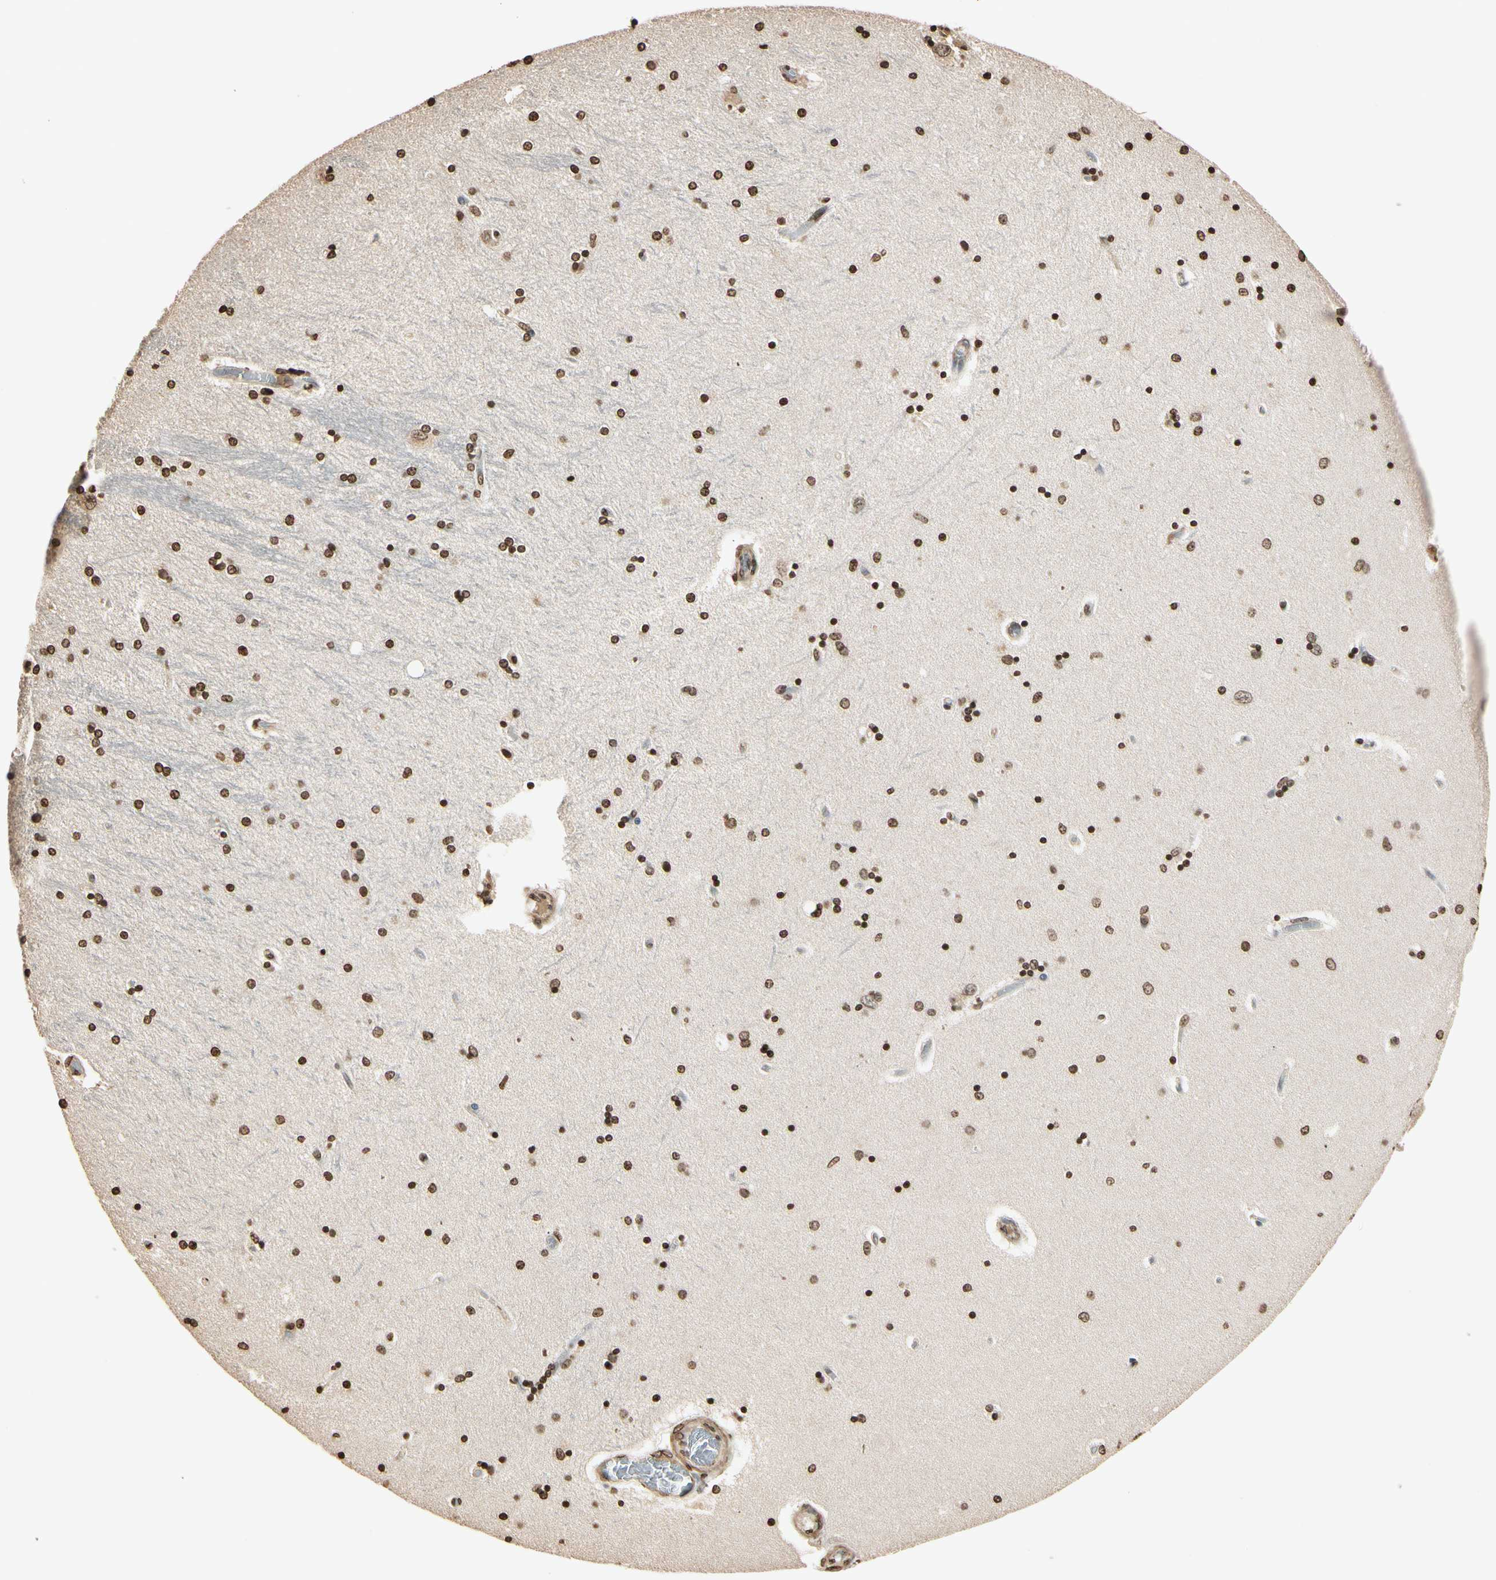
{"staining": {"intensity": "moderate", "quantity": ">75%", "location": "nuclear"}, "tissue": "hippocampus", "cell_type": "Glial cells", "image_type": "normal", "snomed": [{"axis": "morphology", "description": "Normal tissue, NOS"}, {"axis": "topography", "description": "Hippocampus"}], "caption": "Hippocampus stained with DAB (3,3'-diaminobenzidine) IHC shows medium levels of moderate nuclear positivity in about >75% of glial cells.", "gene": "TOP1", "patient": {"sex": "female", "age": 54}}